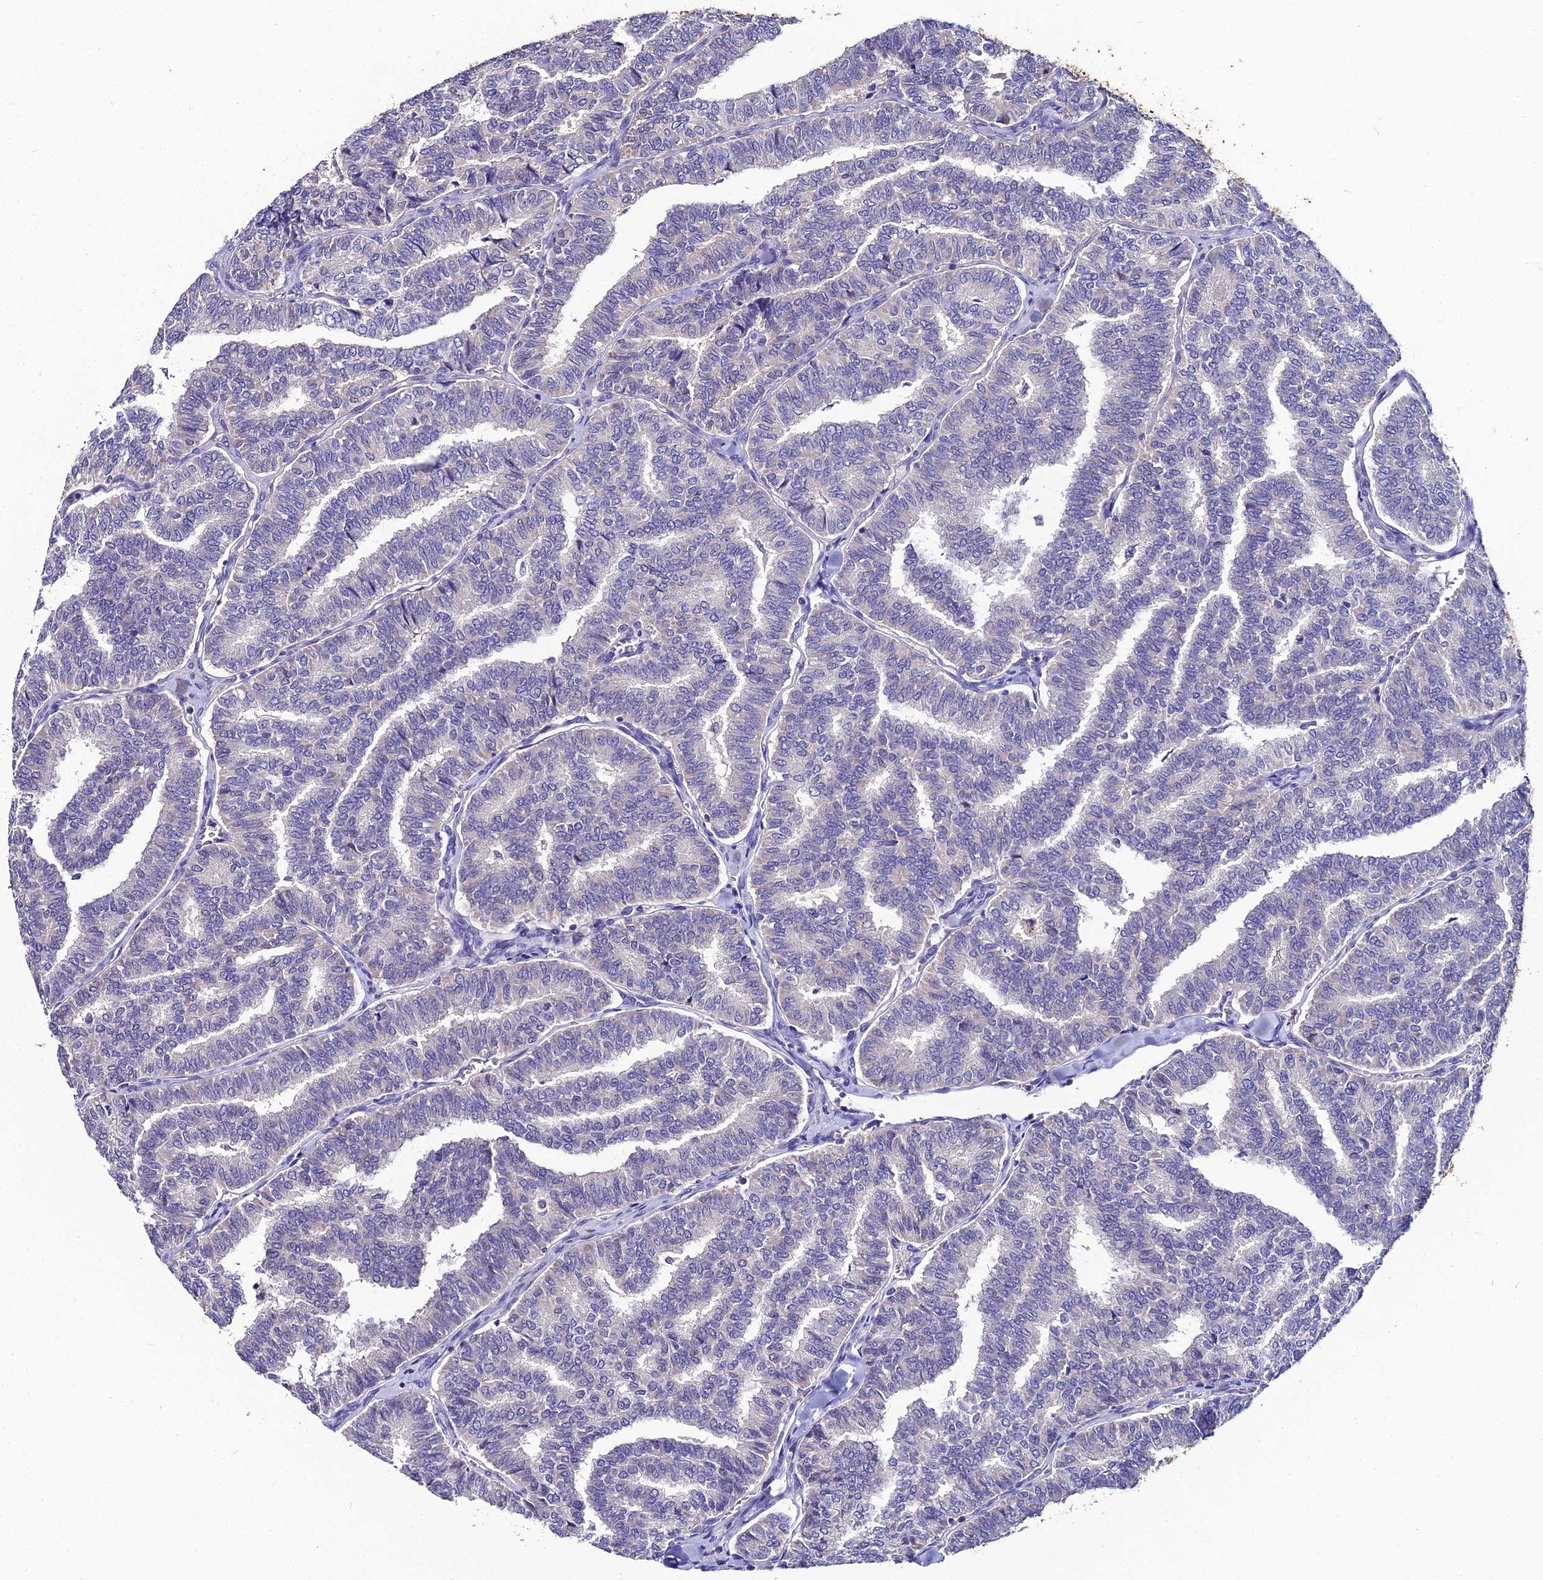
{"staining": {"intensity": "negative", "quantity": "none", "location": "none"}, "tissue": "thyroid cancer", "cell_type": "Tumor cells", "image_type": "cancer", "snomed": [{"axis": "morphology", "description": "Papillary adenocarcinoma, NOS"}, {"axis": "topography", "description": "Thyroid gland"}], "caption": "IHC of human thyroid cancer demonstrates no expression in tumor cells.", "gene": "LGALS7", "patient": {"sex": "female", "age": 35}}